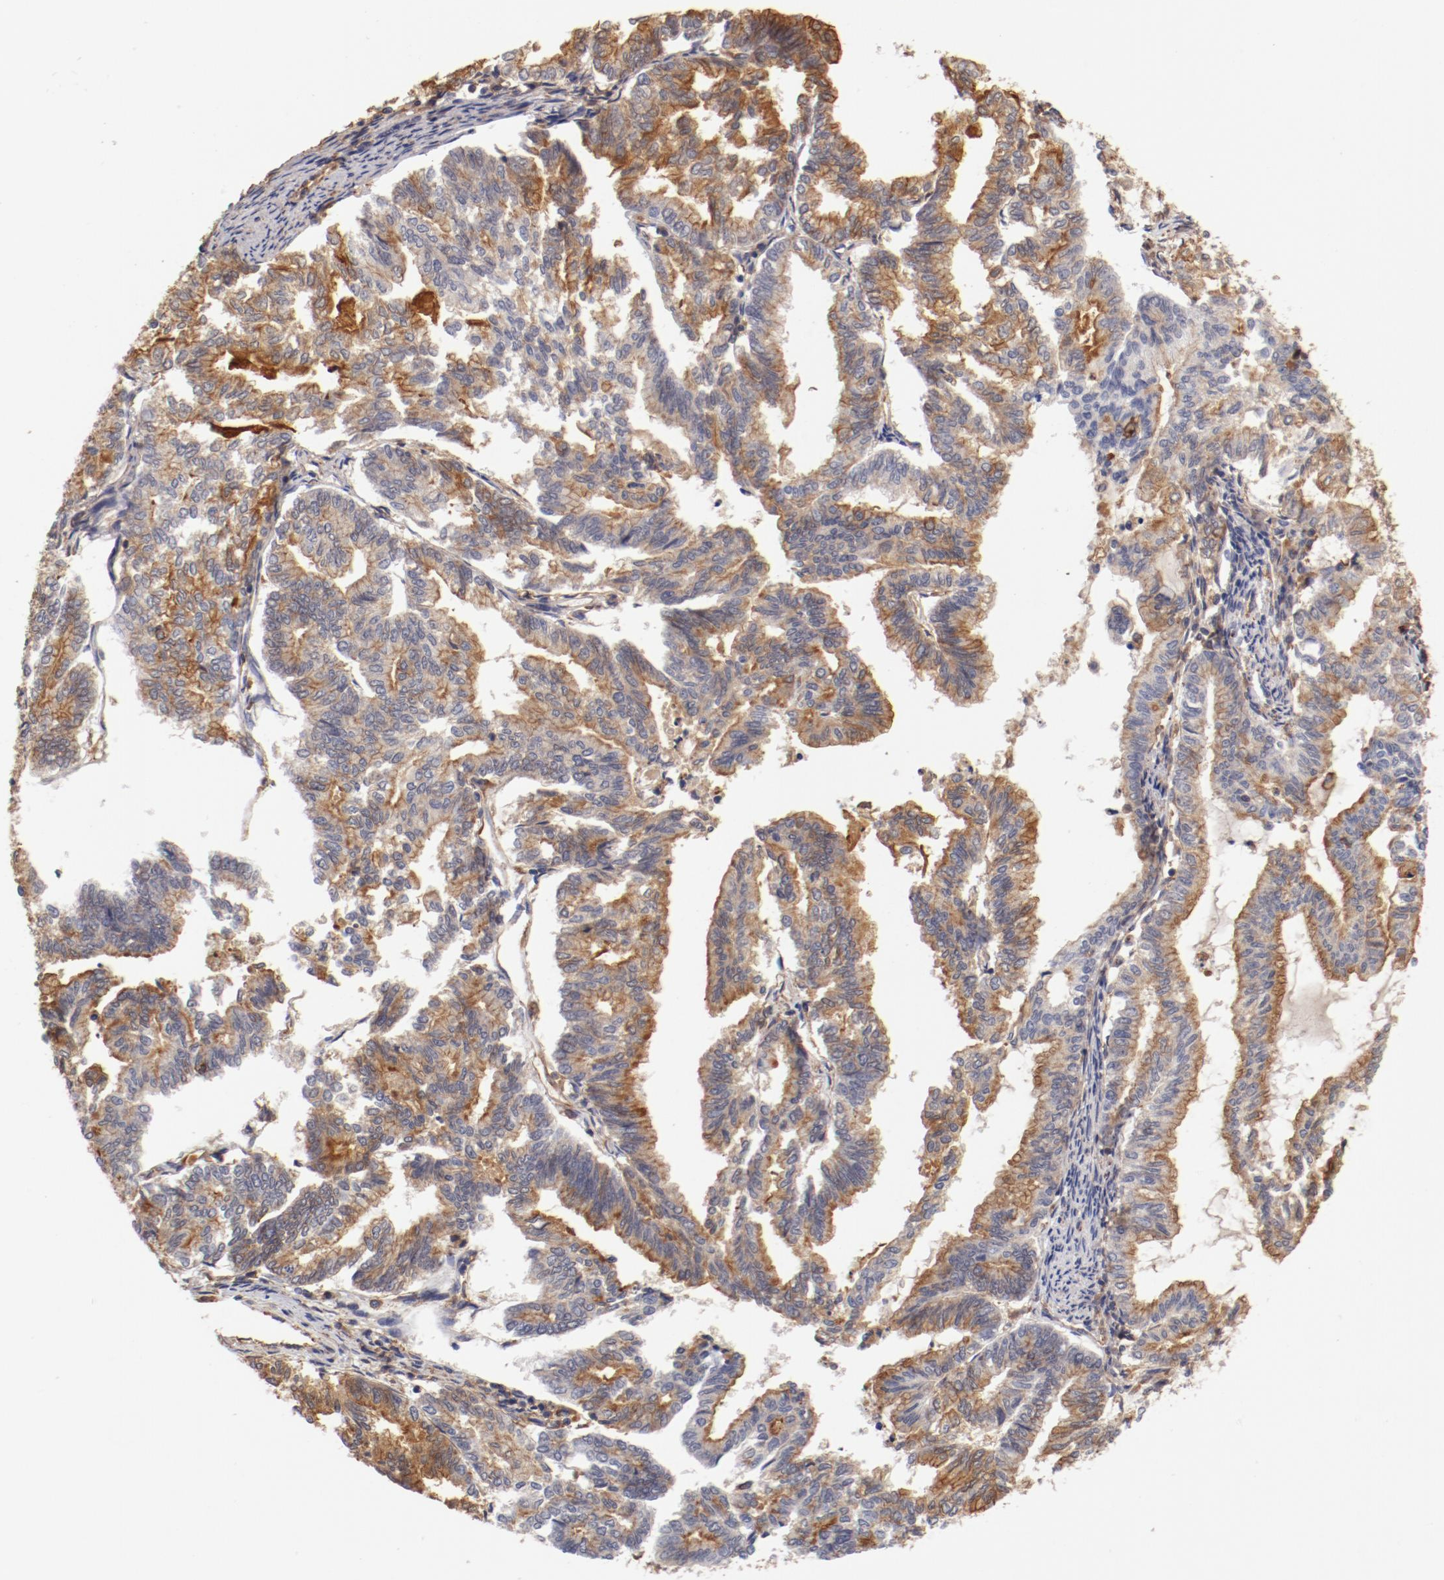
{"staining": {"intensity": "strong", "quantity": "25%-75%", "location": "cytoplasmic/membranous"}, "tissue": "endometrial cancer", "cell_type": "Tumor cells", "image_type": "cancer", "snomed": [{"axis": "morphology", "description": "Adenocarcinoma, NOS"}, {"axis": "topography", "description": "Endometrium"}], "caption": "High-magnification brightfield microscopy of endometrial cancer (adenocarcinoma) stained with DAB (3,3'-diaminobenzidine) (brown) and counterstained with hematoxylin (blue). tumor cells exhibit strong cytoplasmic/membranous positivity is identified in approximately25%-75% of cells.", "gene": "FCMR", "patient": {"sex": "female", "age": 79}}